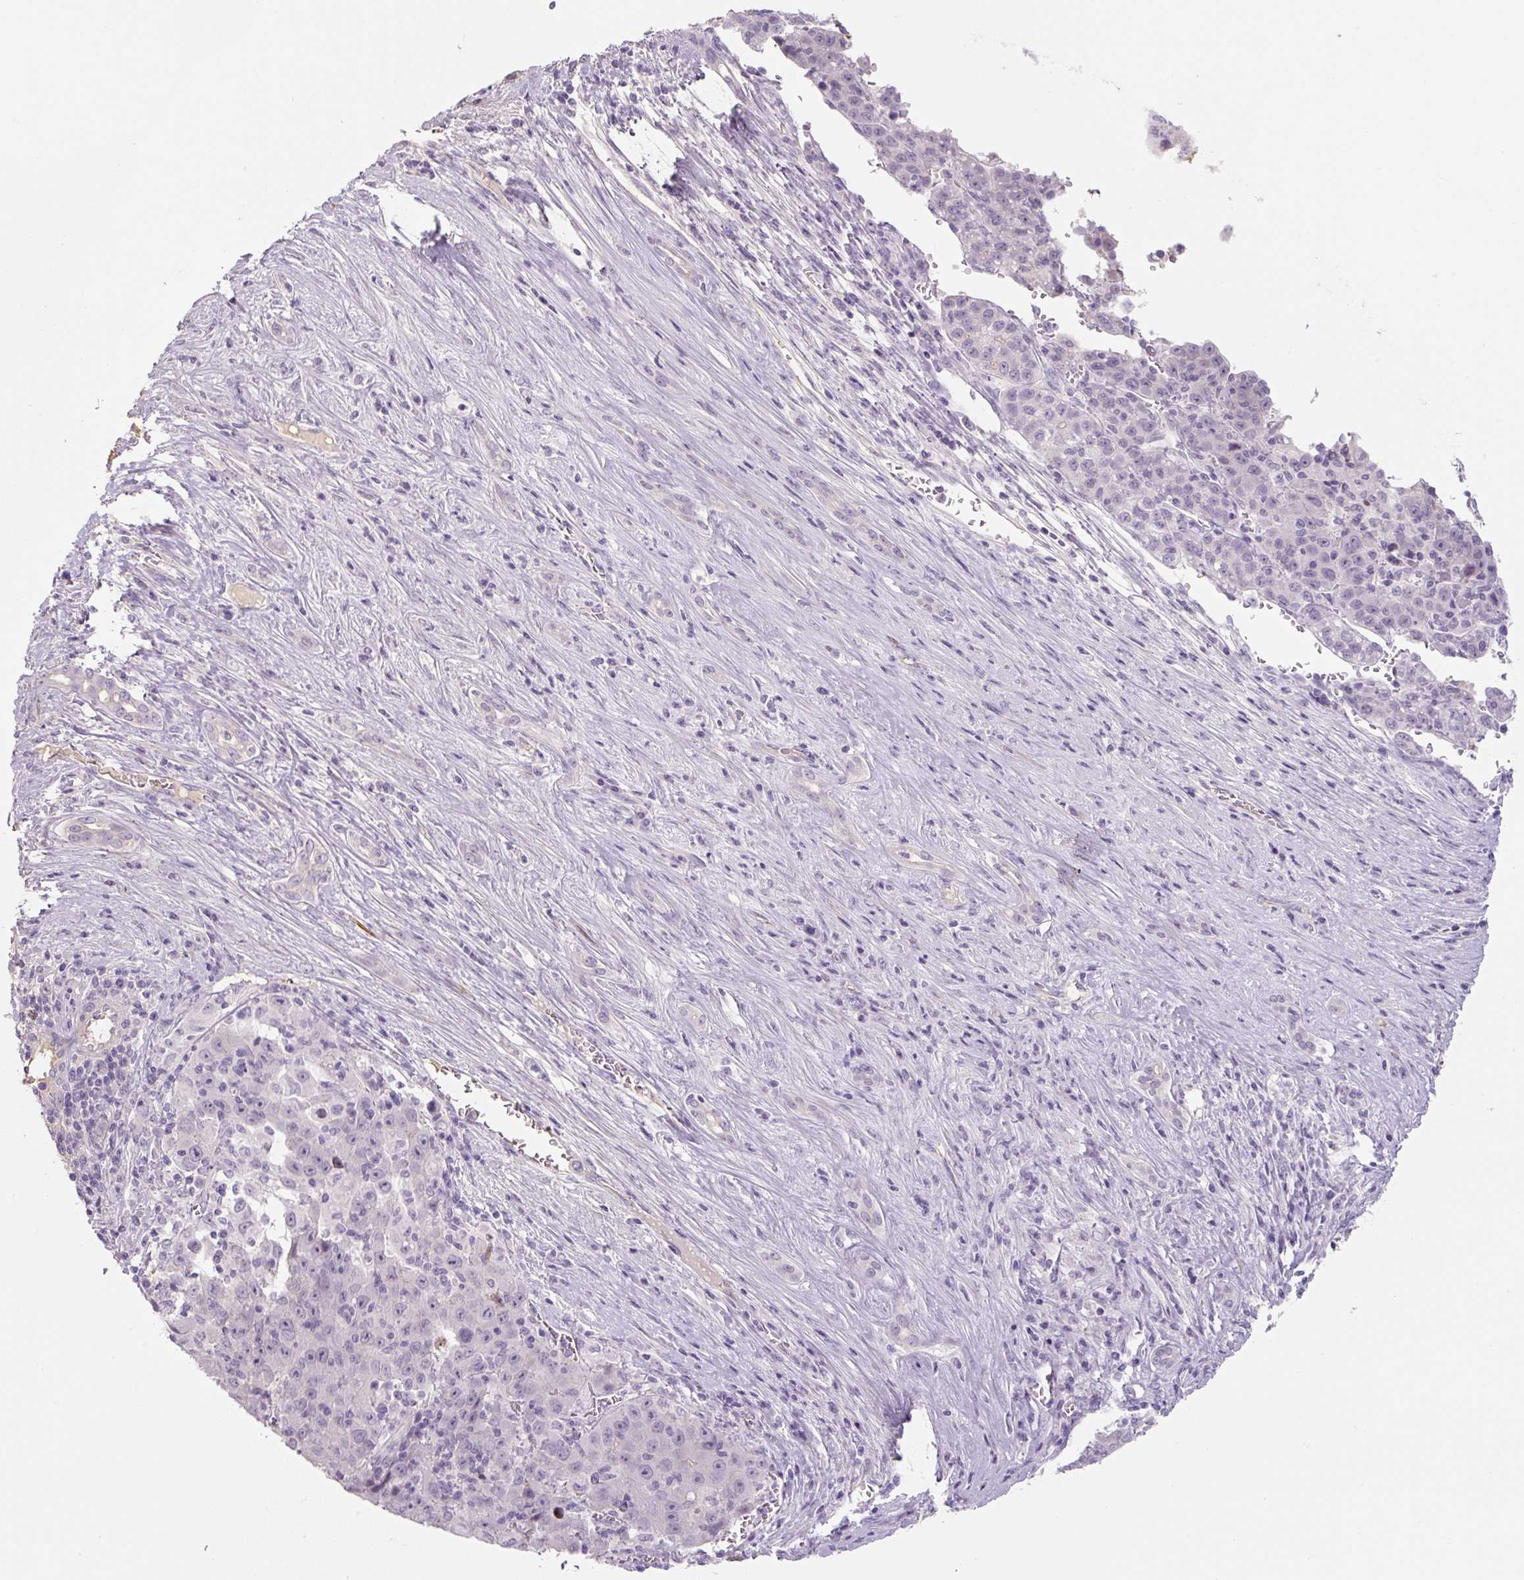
{"staining": {"intensity": "negative", "quantity": "none", "location": "none"}, "tissue": "liver cancer", "cell_type": "Tumor cells", "image_type": "cancer", "snomed": [{"axis": "morphology", "description": "Carcinoma, Hepatocellular, NOS"}, {"axis": "topography", "description": "Liver"}], "caption": "Immunohistochemistry (IHC) micrograph of liver cancer (hepatocellular carcinoma) stained for a protein (brown), which demonstrates no positivity in tumor cells.", "gene": "PRM1", "patient": {"sex": "female", "age": 53}}